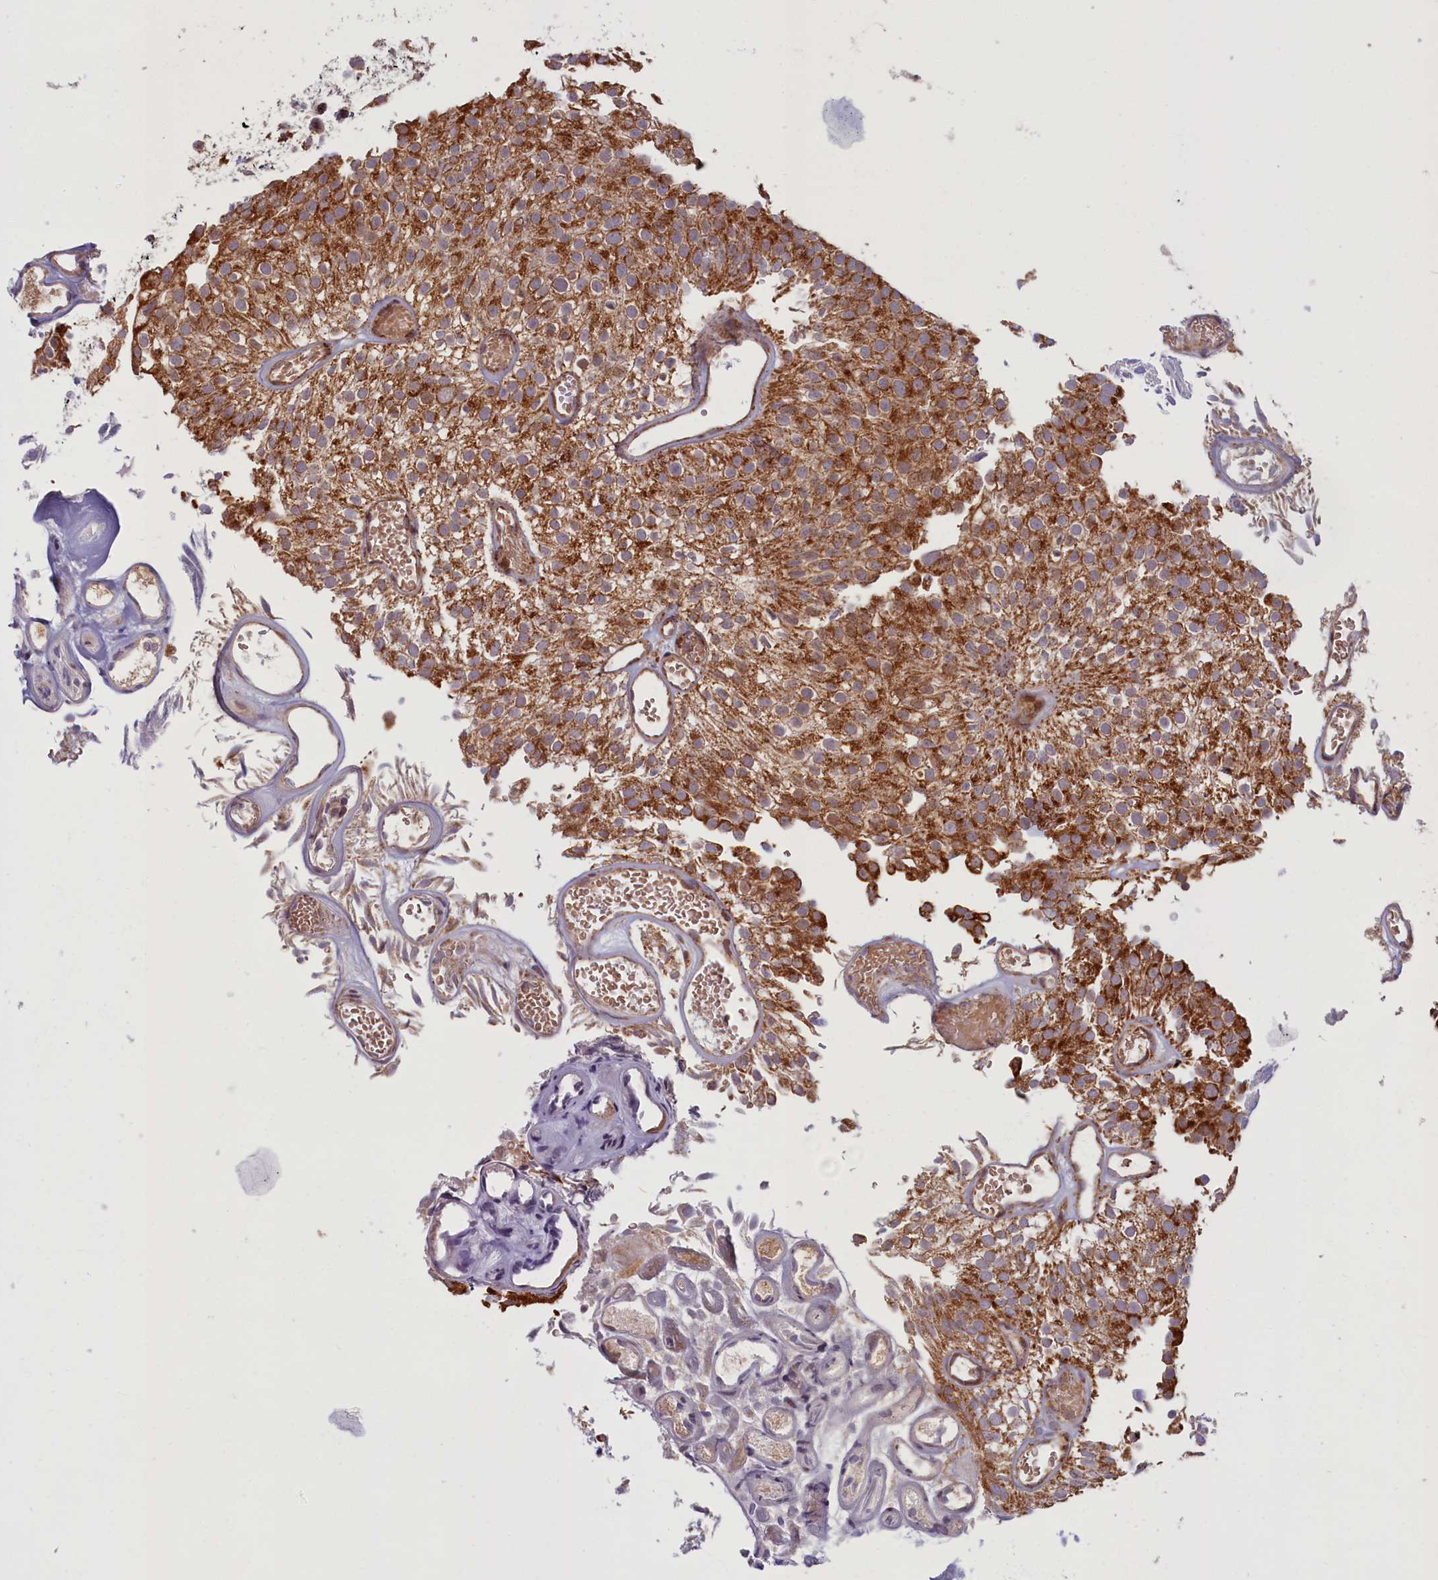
{"staining": {"intensity": "strong", "quantity": ">75%", "location": "cytoplasmic/membranous"}, "tissue": "urothelial cancer", "cell_type": "Tumor cells", "image_type": "cancer", "snomed": [{"axis": "morphology", "description": "Urothelial carcinoma, Low grade"}, {"axis": "topography", "description": "Urinary bladder"}], "caption": "This histopathology image exhibits immunohistochemistry staining of human low-grade urothelial carcinoma, with high strong cytoplasmic/membranous positivity in about >75% of tumor cells.", "gene": "PLA2G10", "patient": {"sex": "male", "age": 78}}